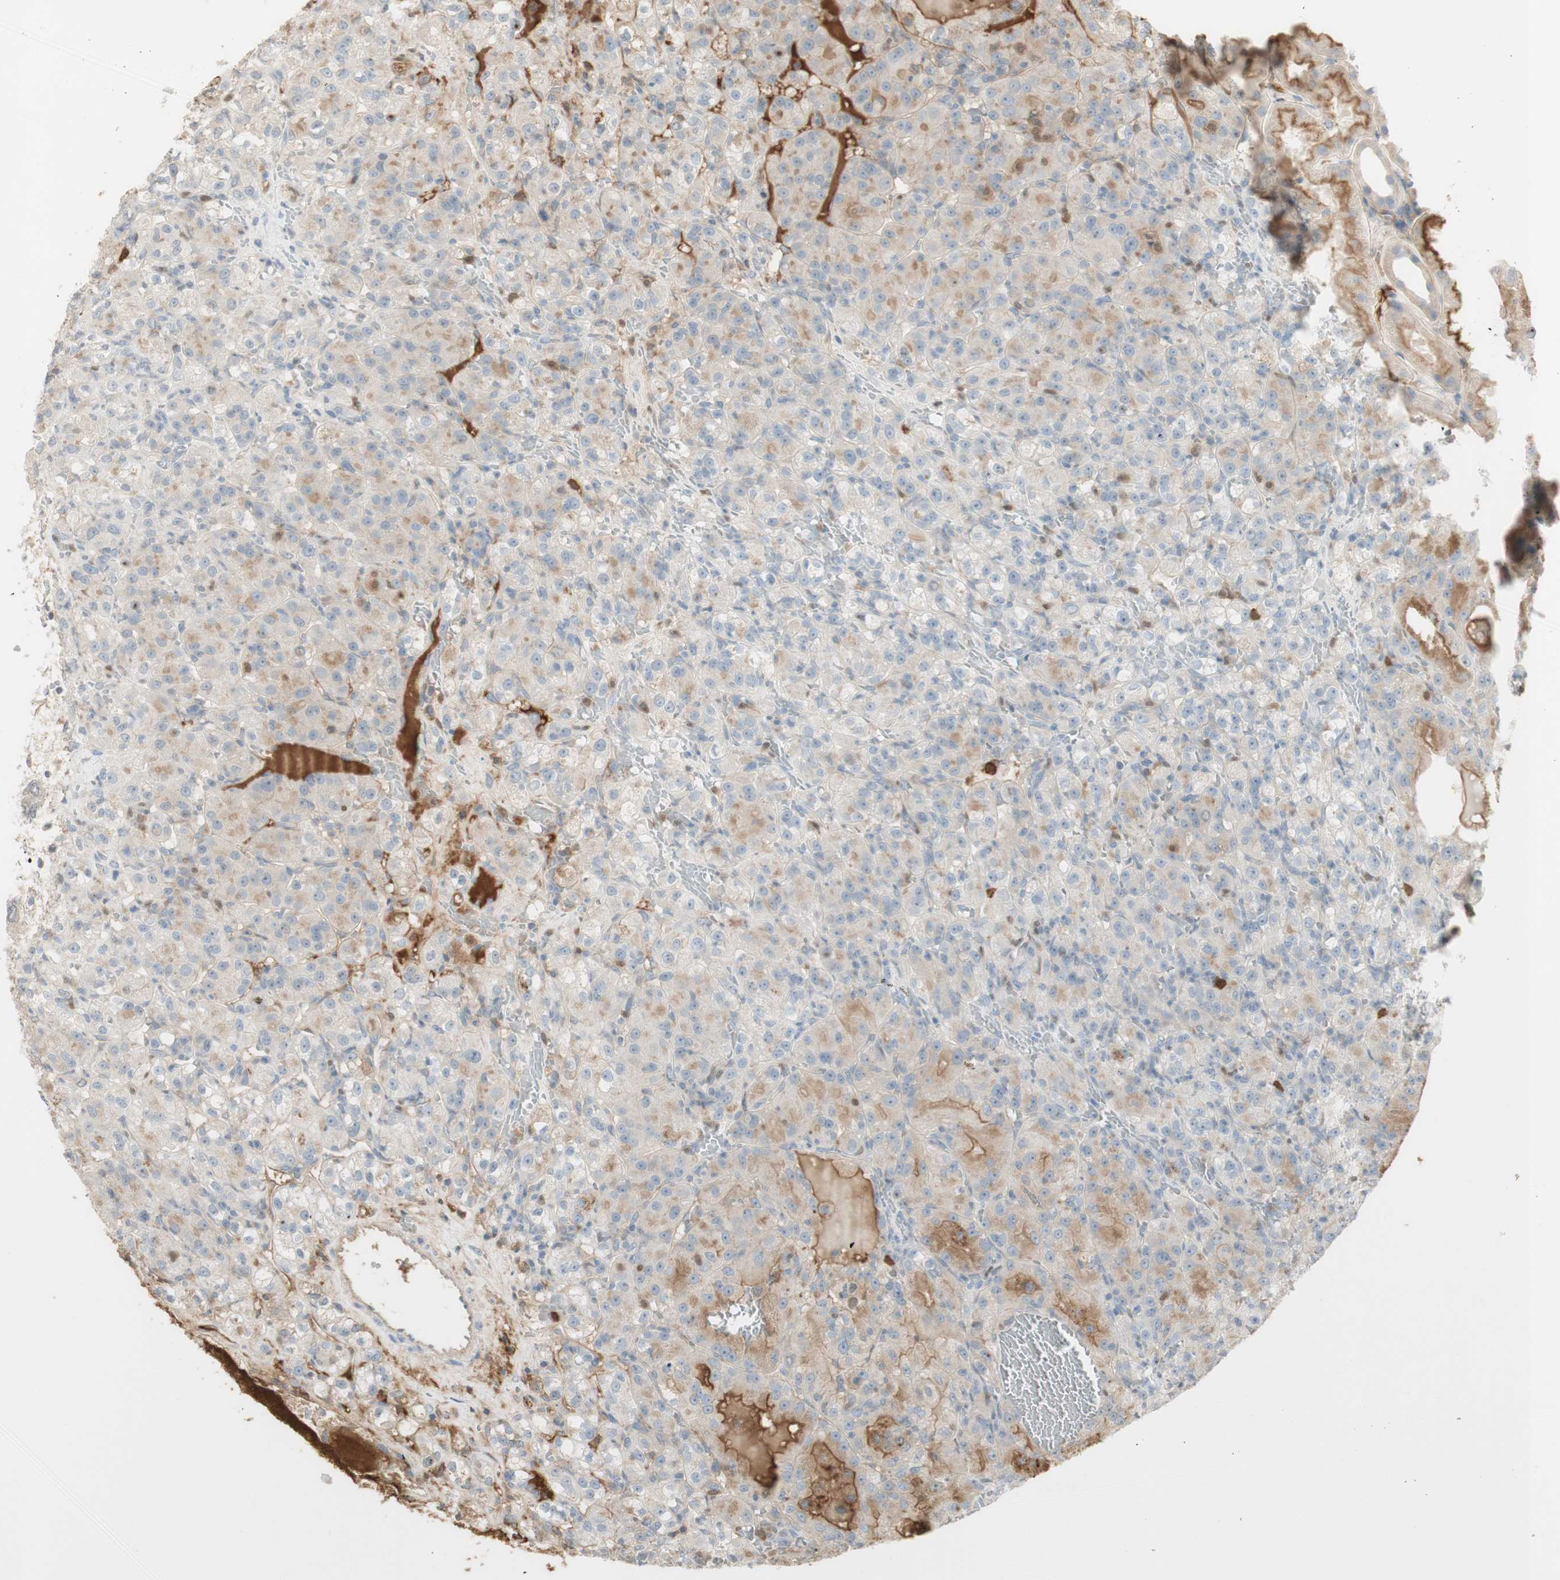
{"staining": {"intensity": "weak", "quantity": "25%-75%", "location": "cytoplasmic/membranous"}, "tissue": "renal cancer", "cell_type": "Tumor cells", "image_type": "cancer", "snomed": [{"axis": "morphology", "description": "Adenocarcinoma, NOS"}, {"axis": "topography", "description": "Kidney"}], "caption": "About 25%-75% of tumor cells in renal cancer (adenocarcinoma) exhibit weak cytoplasmic/membranous protein staining as visualized by brown immunohistochemical staining.", "gene": "NID1", "patient": {"sex": "male", "age": 61}}